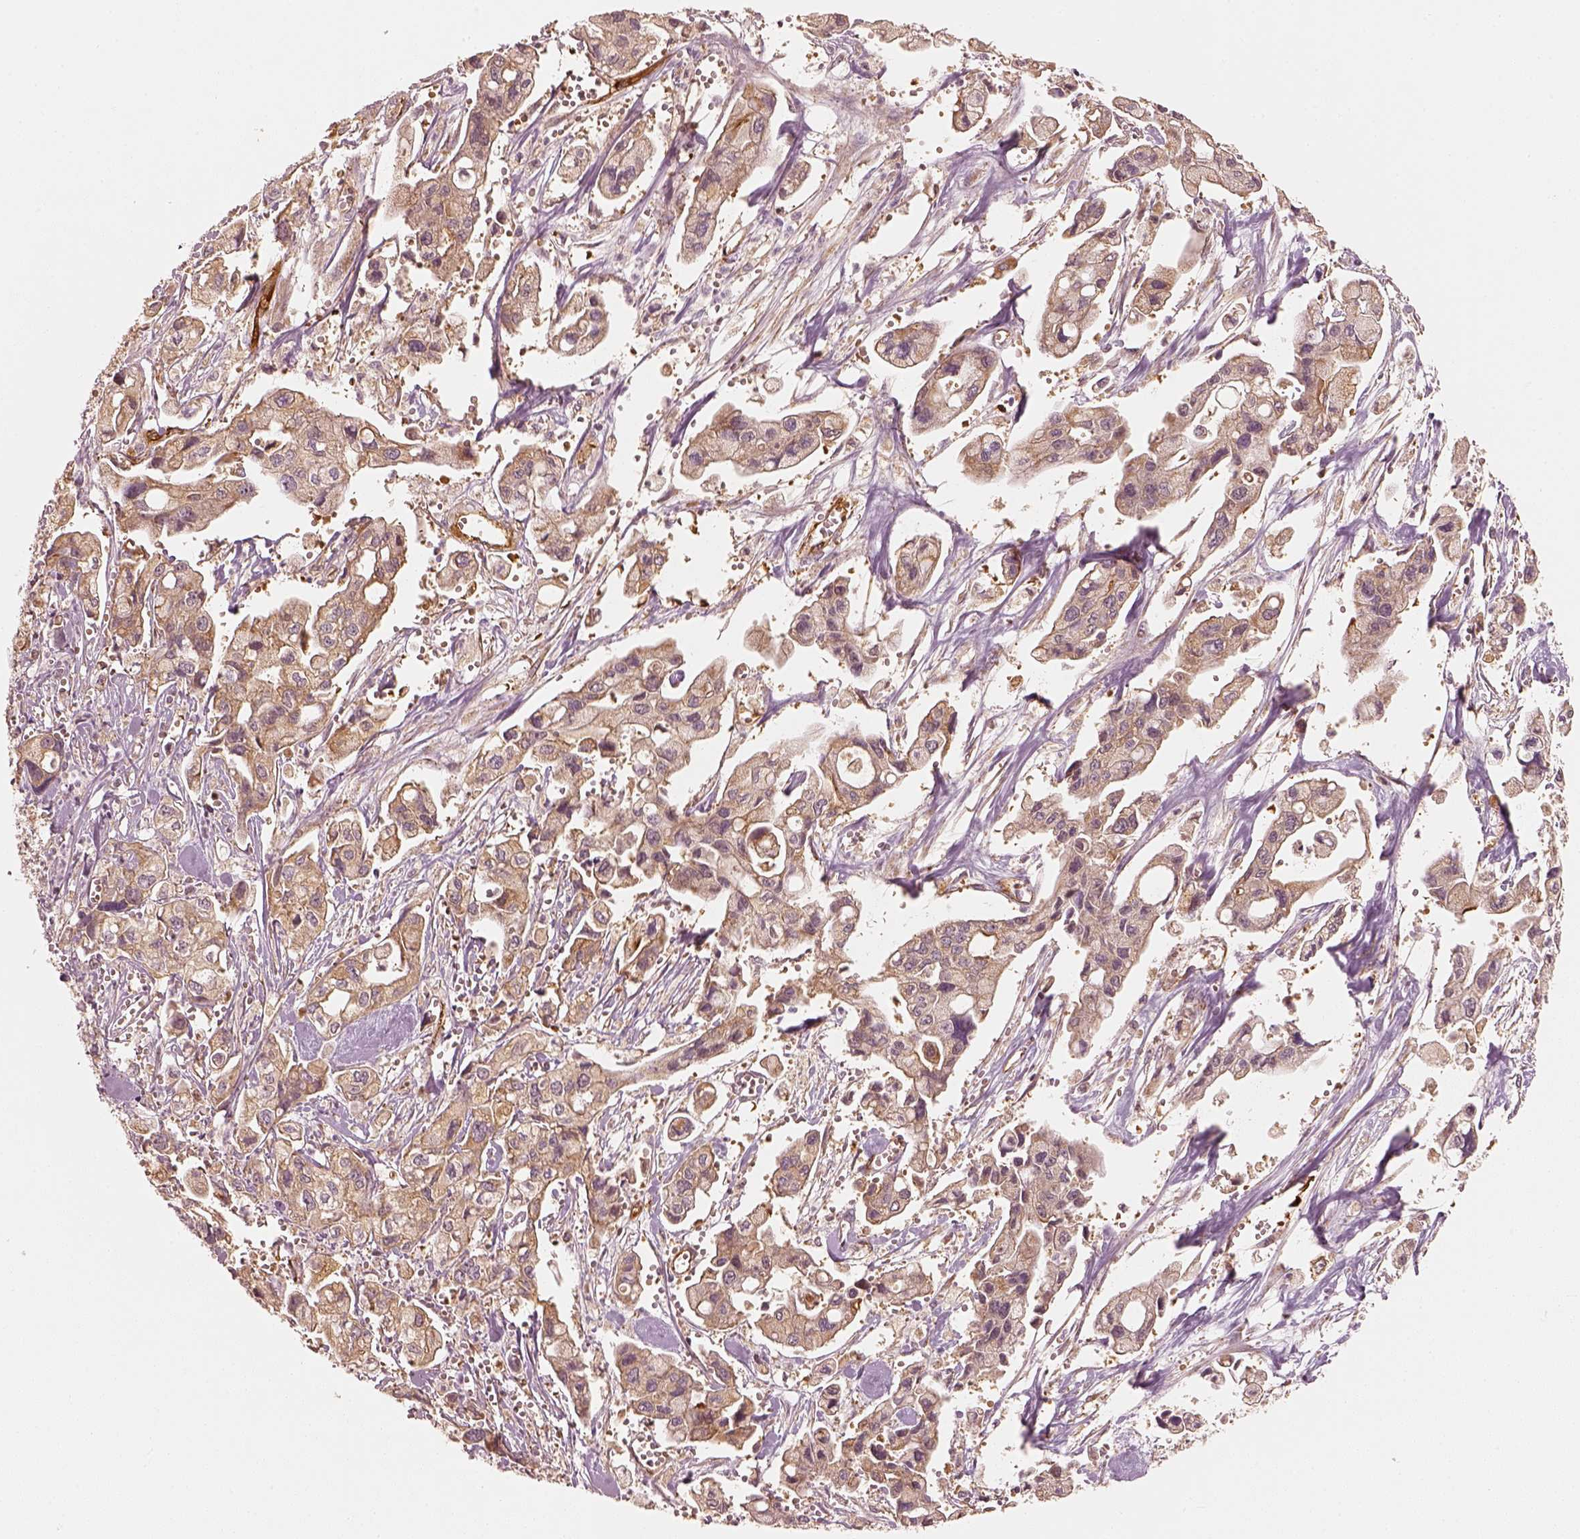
{"staining": {"intensity": "weak", "quantity": ">75%", "location": "cytoplasmic/membranous"}, "tissue": "pancreatic cancer", "cell_type": "Tumor cells", "image_type": "cancer", "snomed": [{"axis": "morphology", "description": "Adenocarcinoma, NOS"}, {"axis": "topography", "description": "Pancreas"}], "caption": "An image showing weak cytoplasmic/membranous staining in about >75% of tumor cells in pancreatic cancer (adenocarcinoma), as visualized by brown immunohistochemical staining.", "gene": "FSCN1", "patient": {"sex": "male", "age": 70}}